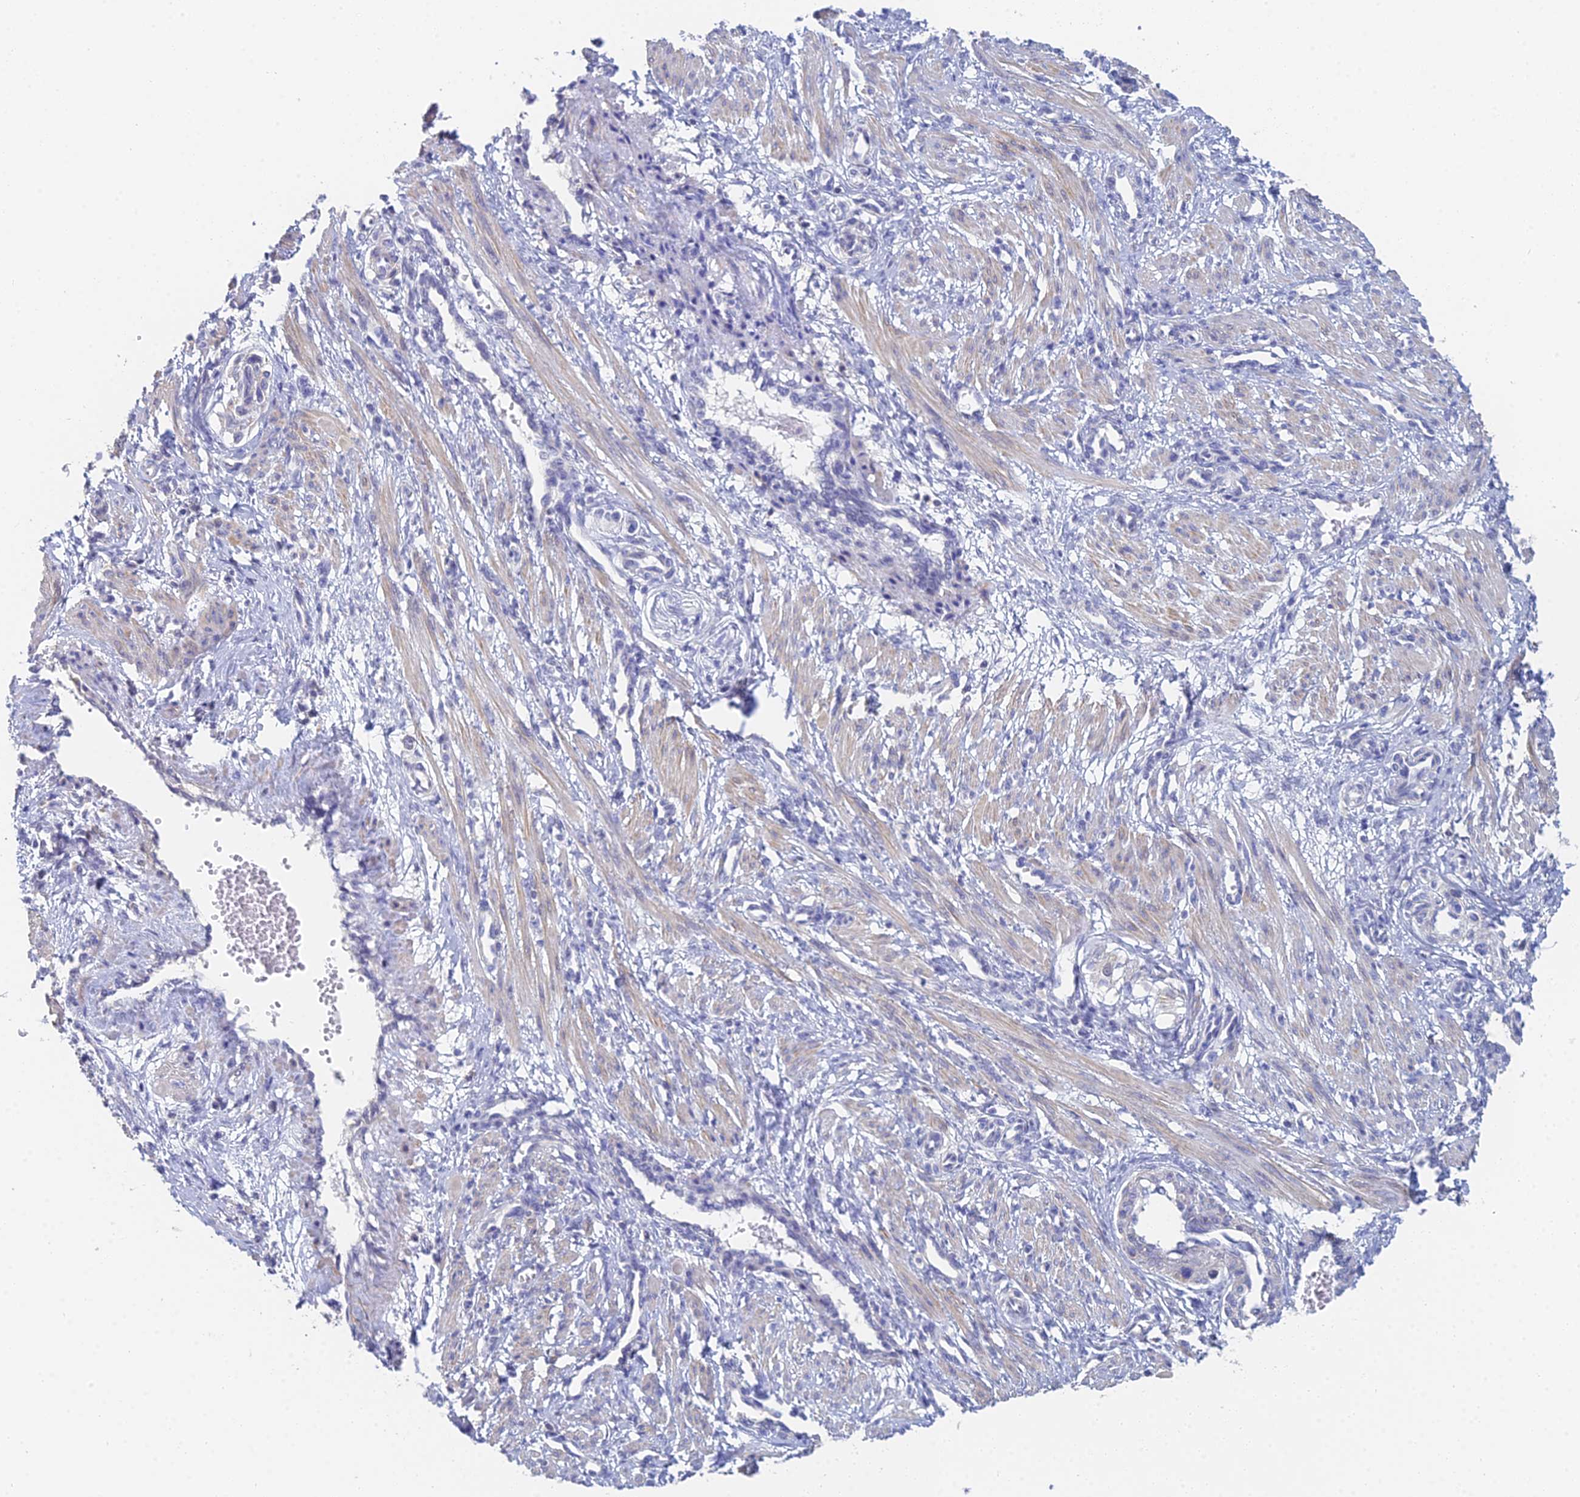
{"staining": {"intensity": "weak", "quantity": ">75%", "location": "cytoplasmic/membranous"}, "tissue": "smooth muscle", "cell_type": "Smooth muscle cells", "image_type": "normal", "snomed": [{"axis": "morphology", "description": "Normal tissue, NOS"}, {"axis": "topography", "description": "Endometrium"}], "caption": "This image displays immunohistochemistry (IHC) staining of benign smooth muscle, with low weak cytoplasmic/membranous expression in approximately >75% of smooth muscle cells.", "gene": "MCM2", "patient": {"sex": "female", "age": 33}}